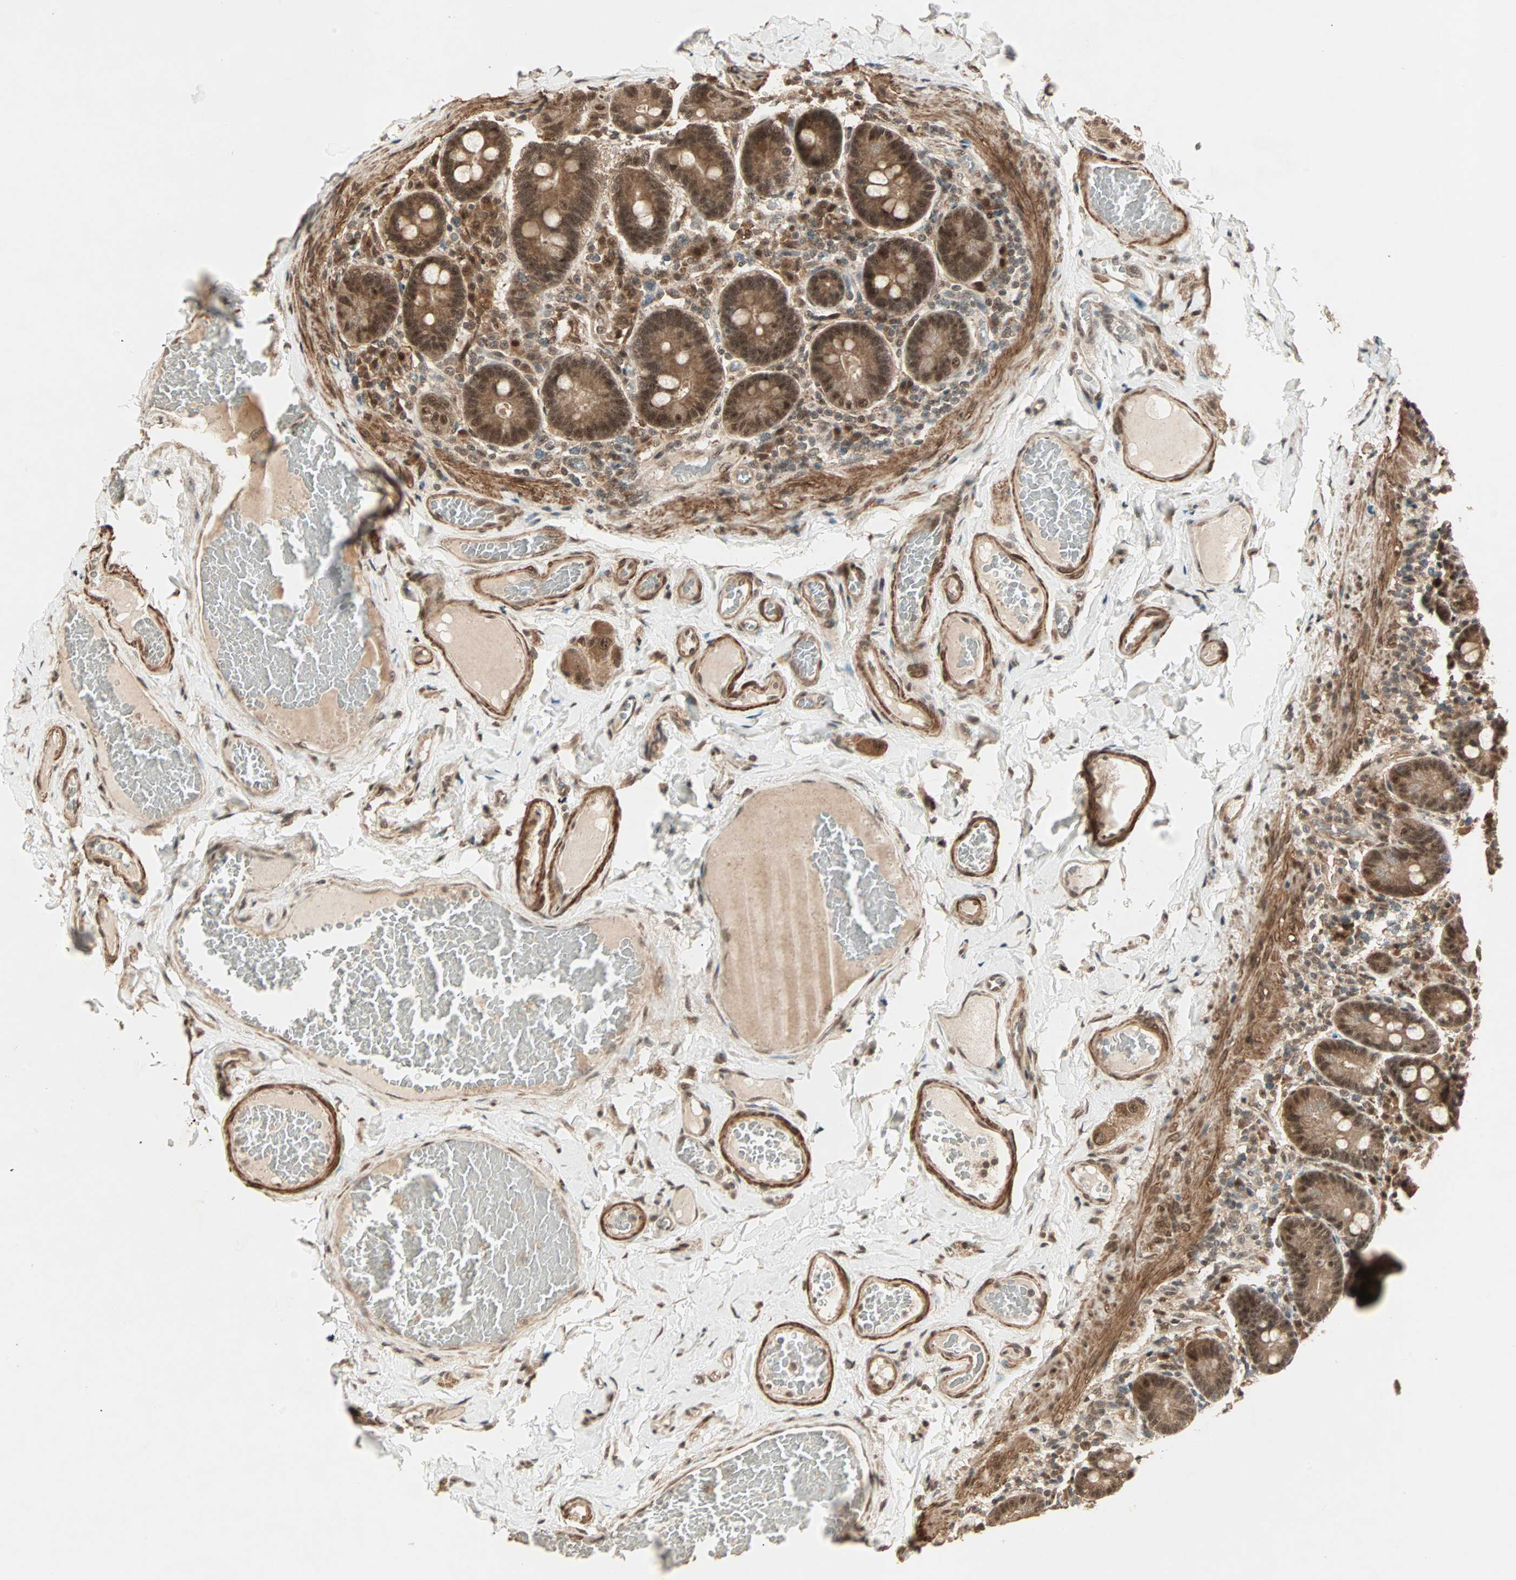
{"staining": {"intensity": "strong", "quantity": ">75%", "location": "cytoplasmic/membranous,nuclear"}, "tissue": "duodenum", "cell_type": "Glandular cells", "image_type": "normal", "snomed": [{"axis": "morphology", "description": "Normal tissue, NOS"}, {"axis": "topography", "description": "Duodenum"}], "caption": "Strong cytoplasmic/membranous,nuclear expression for a protein is appreciated in approximately >75% of glandular cells of benign duodenum using immunohistochemistry (IHC).", "gene": "ZSCAN31", "patient": {"sex": "male", "age": 66}}